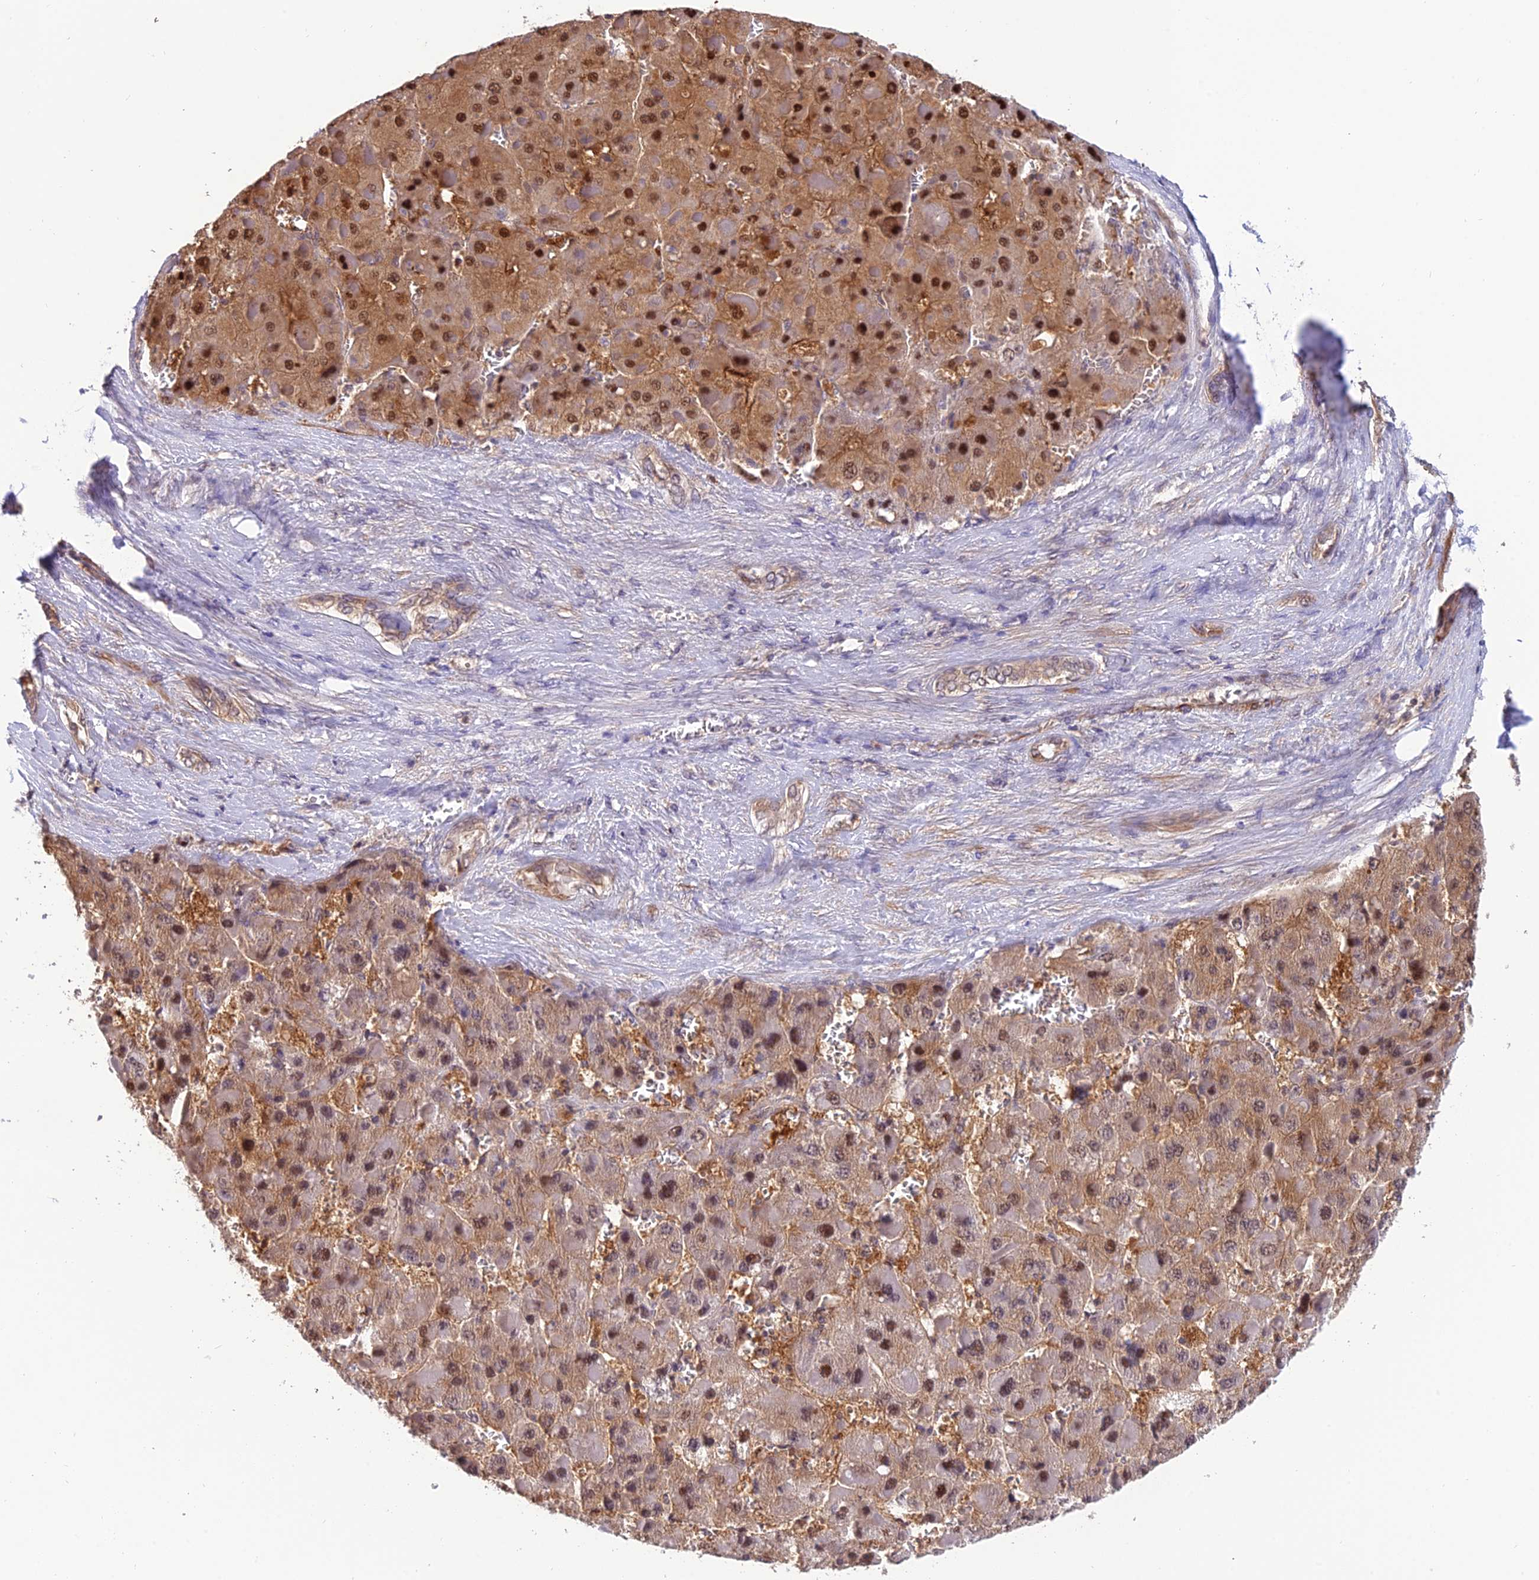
{"staining": {"intensity": "moderate", "quantity": ">75%", "location": "cytoplasmic/membranous,nuclear"}, "tissue": "liver cancer", "cell_type": "Tumor cells", "image_type": "cancer", "snomed": [{"axis": "morphology", "description": "Carcinoma, Hepatocellular, NOS"}, {"axis": "topography", "description": "Liver"}], "caption": "A high-resolution image shows IHC staining of liver hepatocellular carcinoma, which exhibits moderate cytoplasmic/membranous and nuclear positivity in about >75% of tumor cells. The staining was performed using DAB, with brown indicating positive protein expression. Nuclei are stained blue with hematoxylin.", "gene": "PSMB3", "patient": {"sex": "female", "age": 73}}